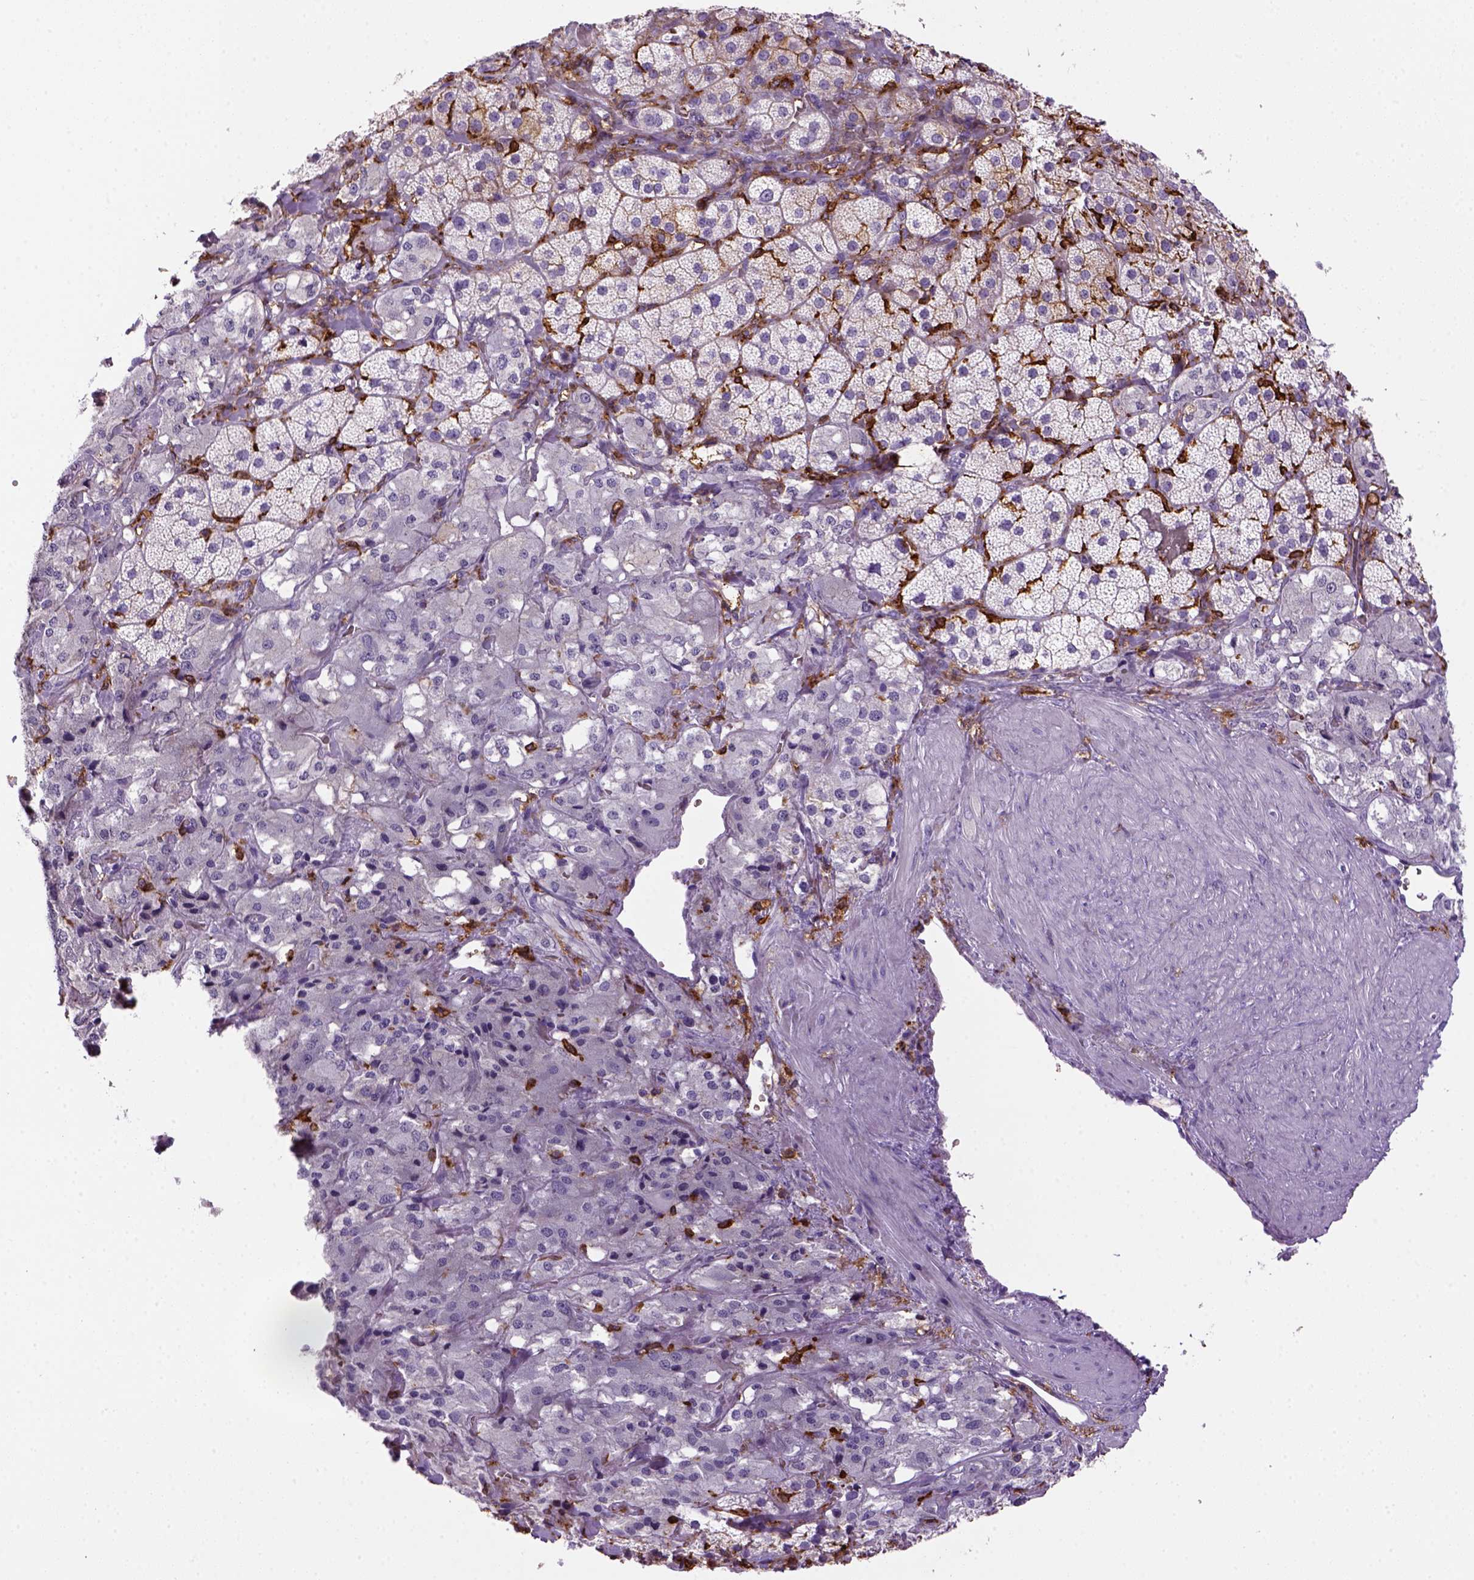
{"staining": {"intensity": "negative", "quantity": "none", "location": "none"}, "tissue": "adrenal gland", "cell_type": "Glandular cells", "image_type": "normal", "snomed": [{"axis": "morphology", "description": "Normal tissue, NOS"}, {"axis": "topography", "description": "Adrenal gland"}], "caption": "Adrenal gland was stained to show a protein in brown. There is no significant staining in glandular cells. (Brightfield microscopy of DAB (3,3'-diaminobenzidine) IHC at high magnification).", "gene": "CD14", "patient": {"sex": "male", "age": 57}}